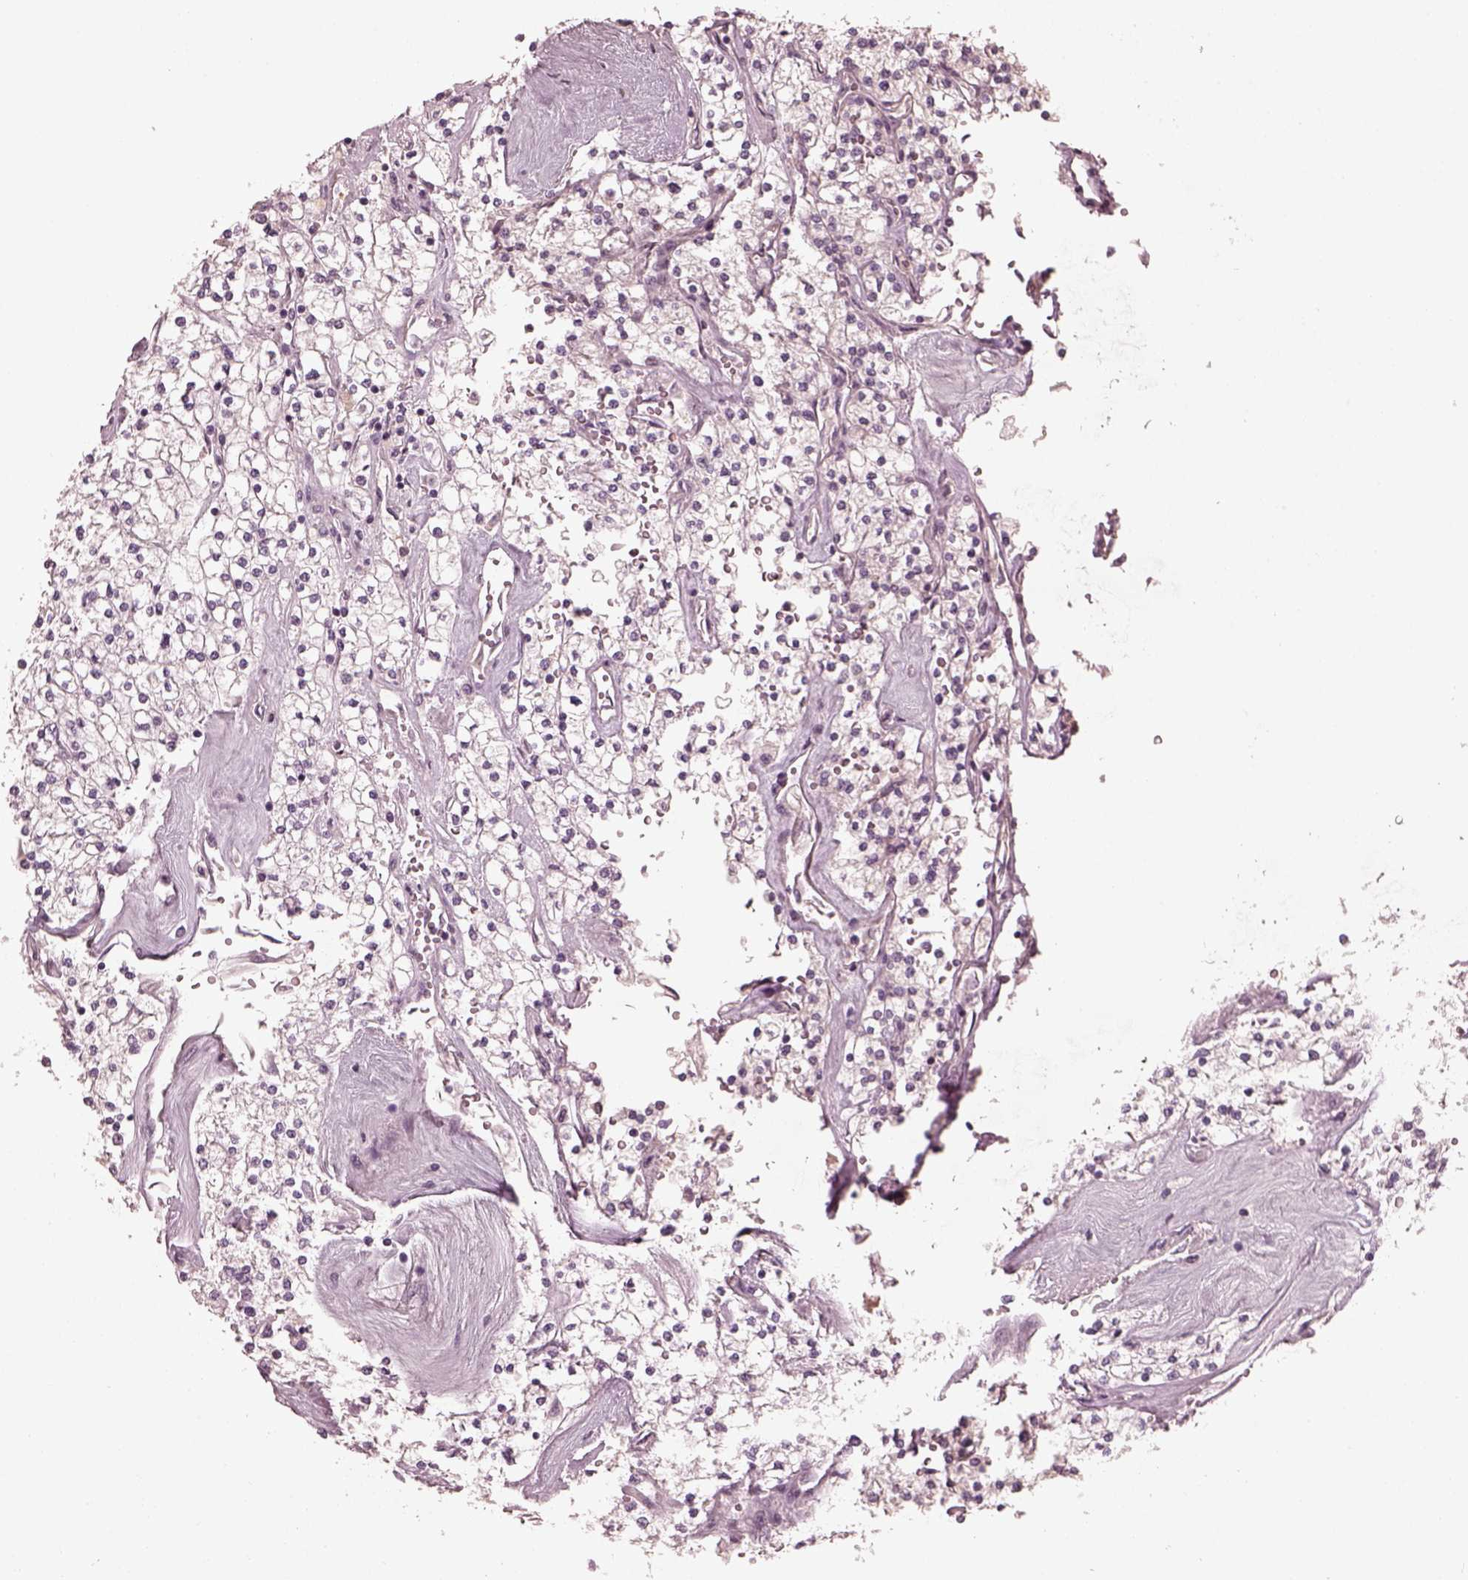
{"staining": {"intensity": "negative", "quantity": "none", "location": "none"}, "tissue": "renal cancer", "cell_type": "Tumor cells", "image_type": "cancer", "snomed": [{"axis": "morphology", "description": "Adenocarcinoma, NOS"}, {"axis": "topography", "description": "Kidney"}], "caption": "Renal cancer was stained to show a protein in brown. There is no significant staining in tumor cells.", "gene": "OPTC", "patient": {"sex": "male", "age": 80}}